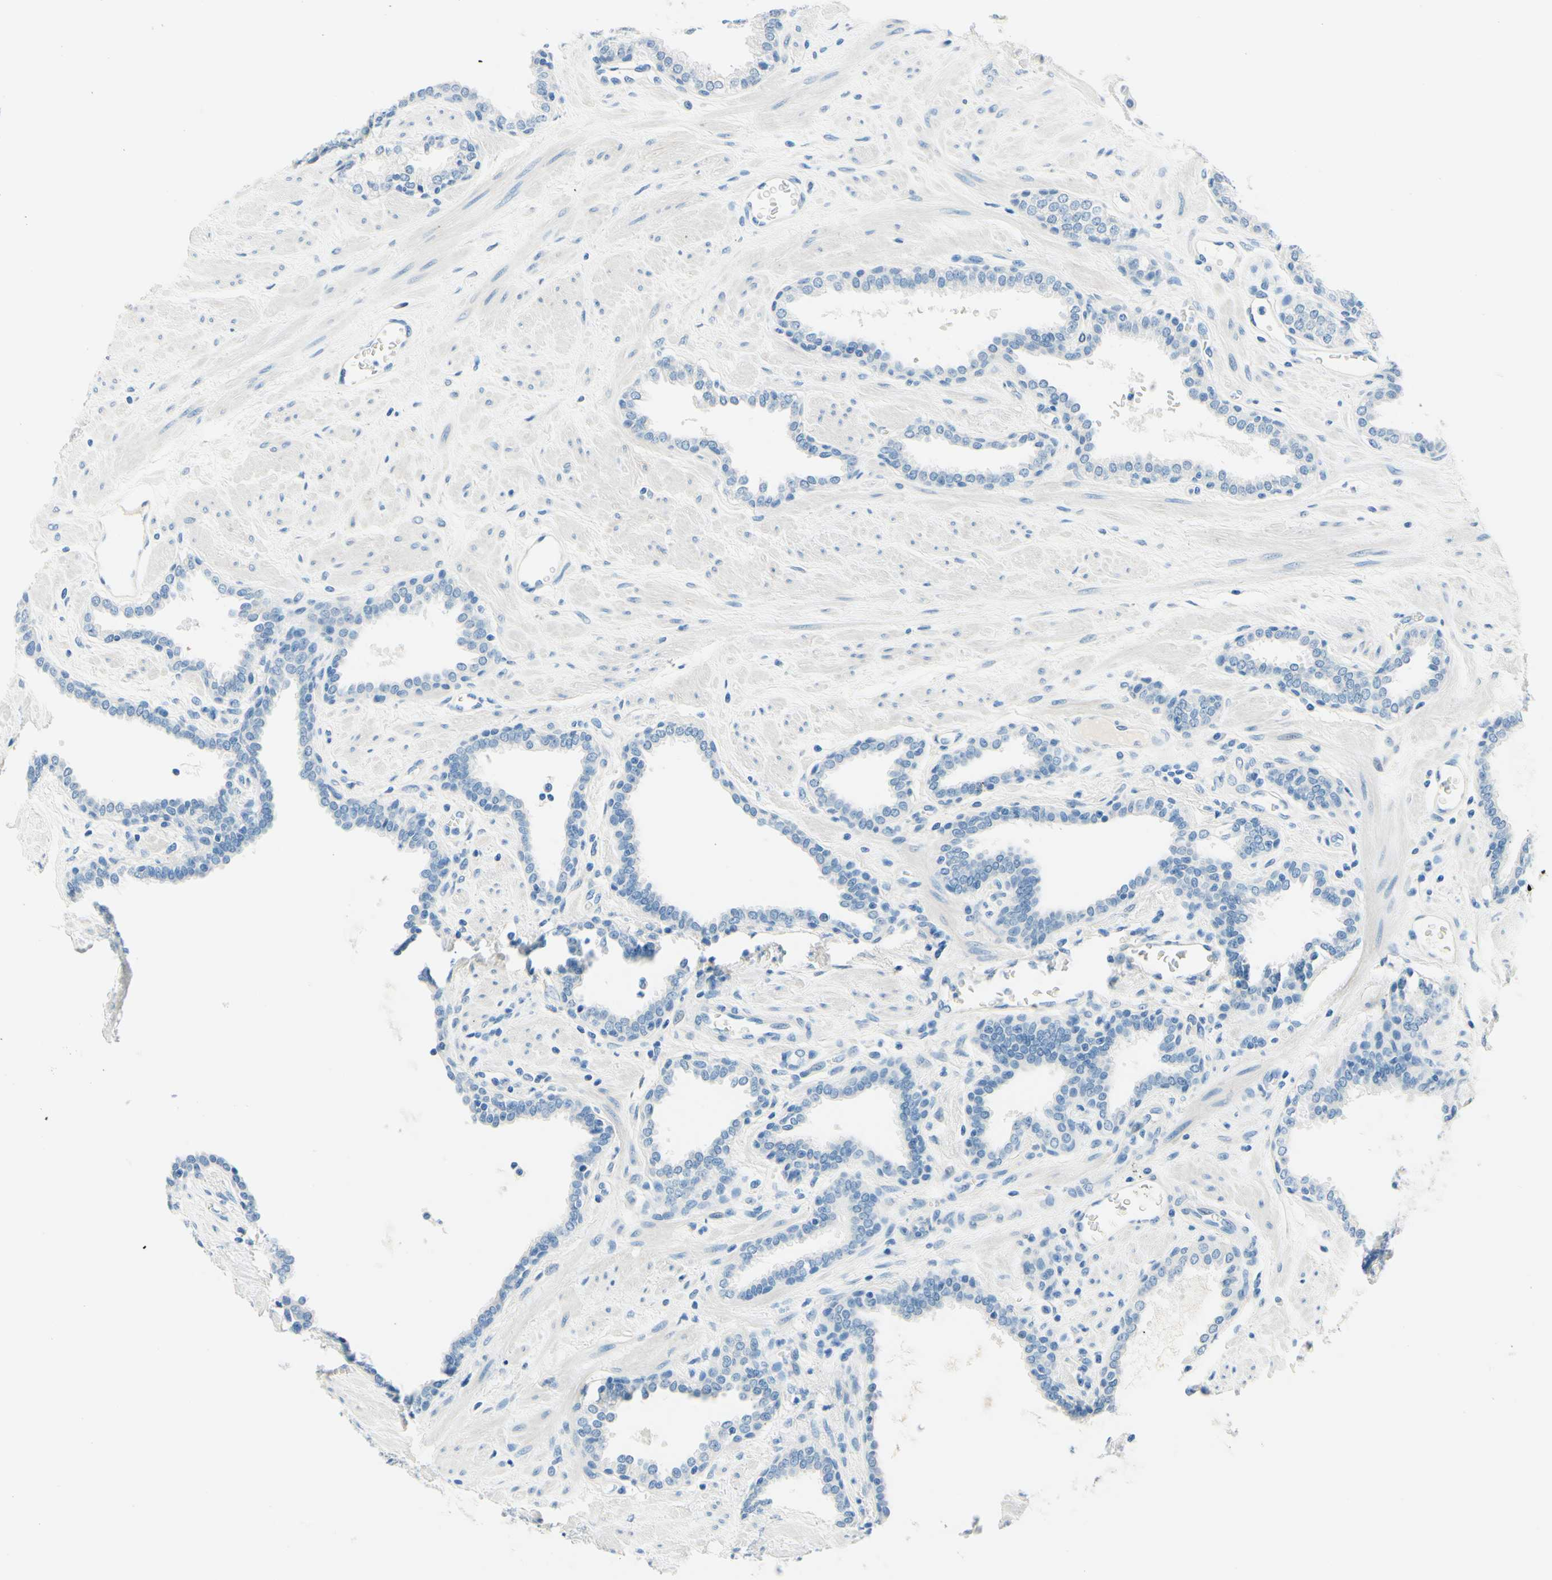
{"staining": {"intensity": "negative", "quantity": "none", "location": "none"}, "tissue": "prostate", "cell_type": "Glandular cells", "image_type": "normal", "snomed": [{"axis": "morphology", "description": "Normal tissue, NOS"}, {"axis": "topography", "description": "Prostate"}], "caption": "This is an immunohistochemistry (IHC) image of unremarkable prostate. There is no positivity in glandular cells.", "gene": "PASD1", "patient": {"sex": "male", "age": 51}}